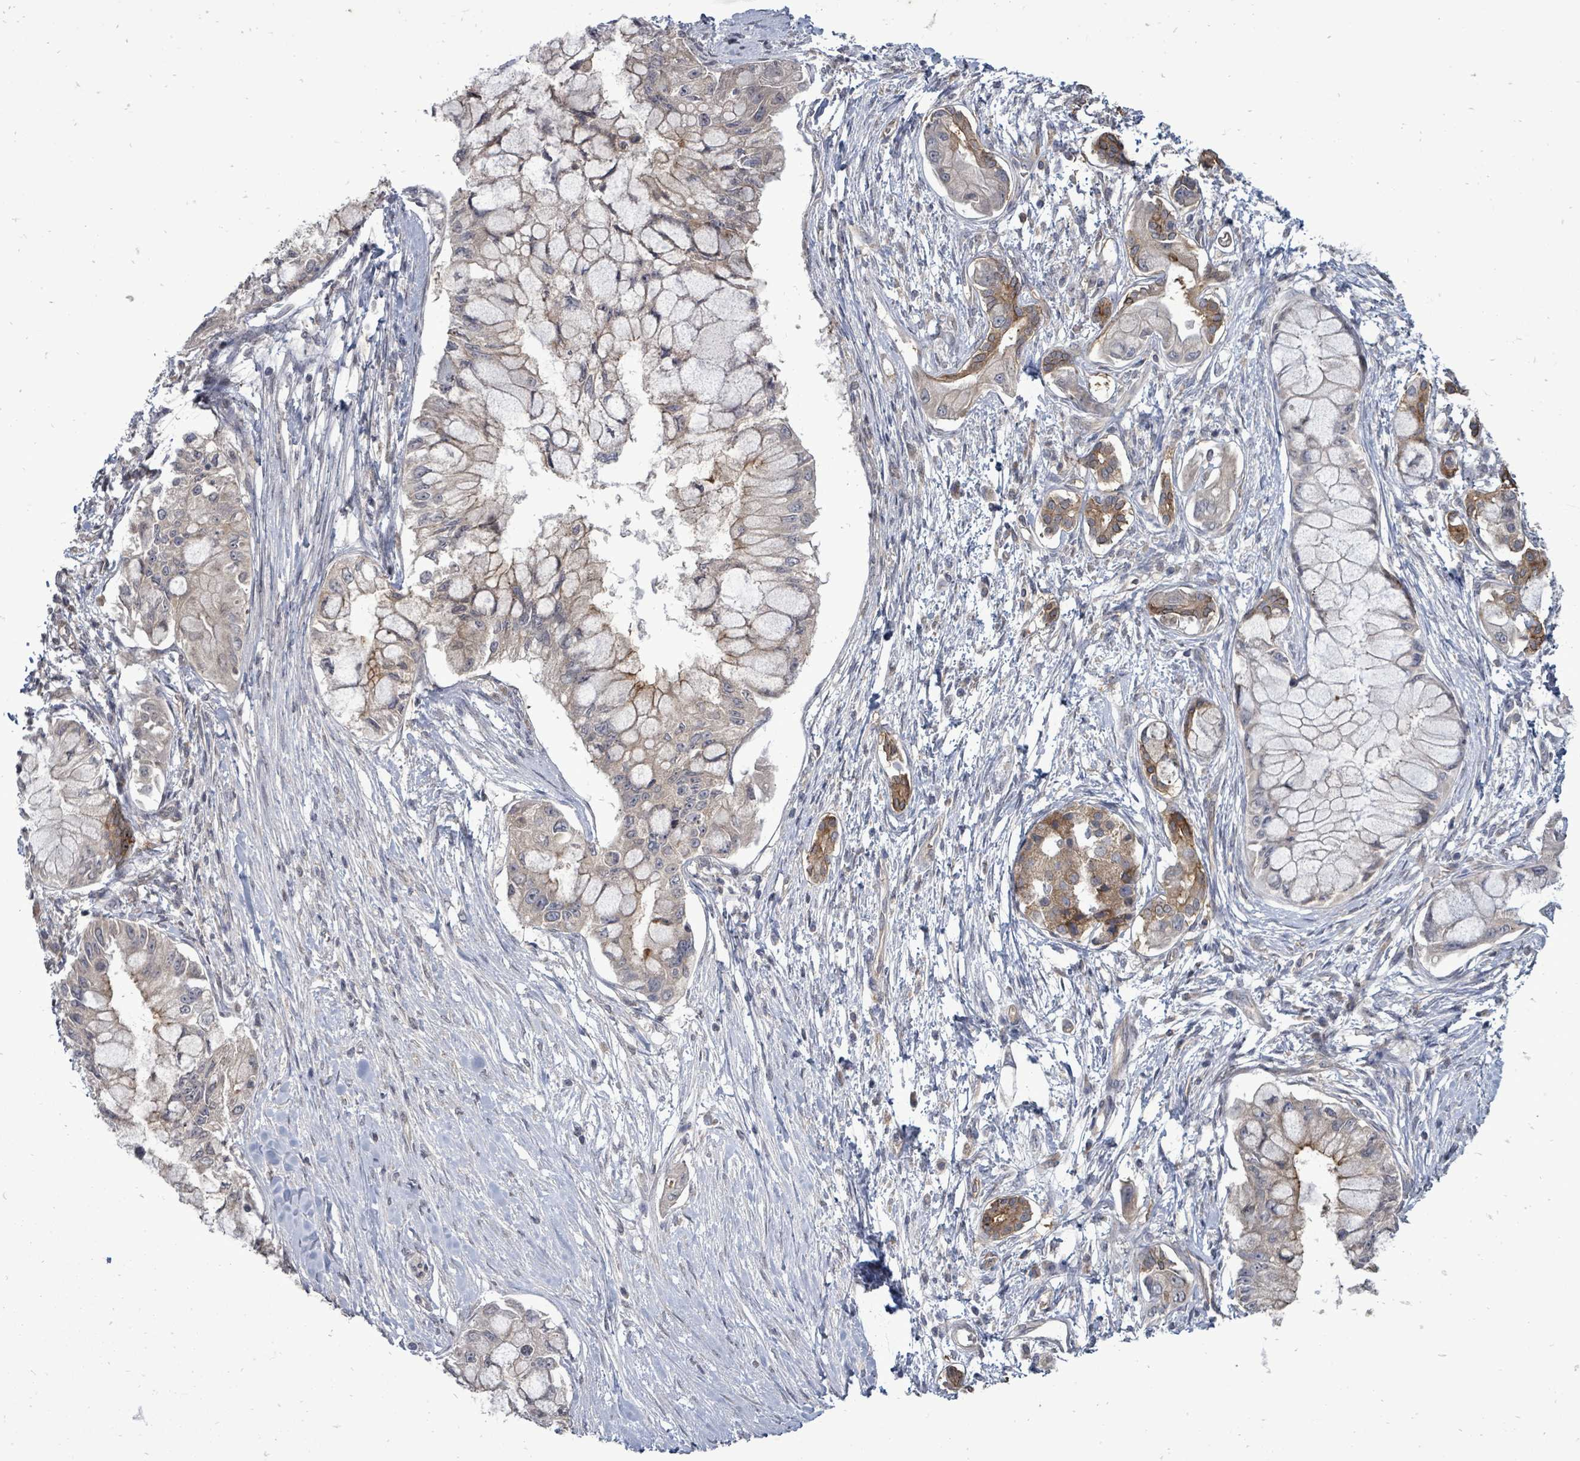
{"staining": {"intensity": "weak", "quantity": "<25%", "location": "cytoplasmic/membranous"}, "tissue": "pancreatic cancer", "cell_type": "Tumor cells", "image_type": "cancer", "snomed": [{"axis": "morphology", "description": "Adenocarcinoma, NOS"}, {"axis": "topography", "description": "Pancreas"}], "caption": "Immunohistochemistry (IHC) image of pancreatic adenocarcinoma stained for a protein (brown), which demonstrates no staining in tumor cells.", "gene": "RALGAPB", "patient": {"sex": "male", "age": 48}}